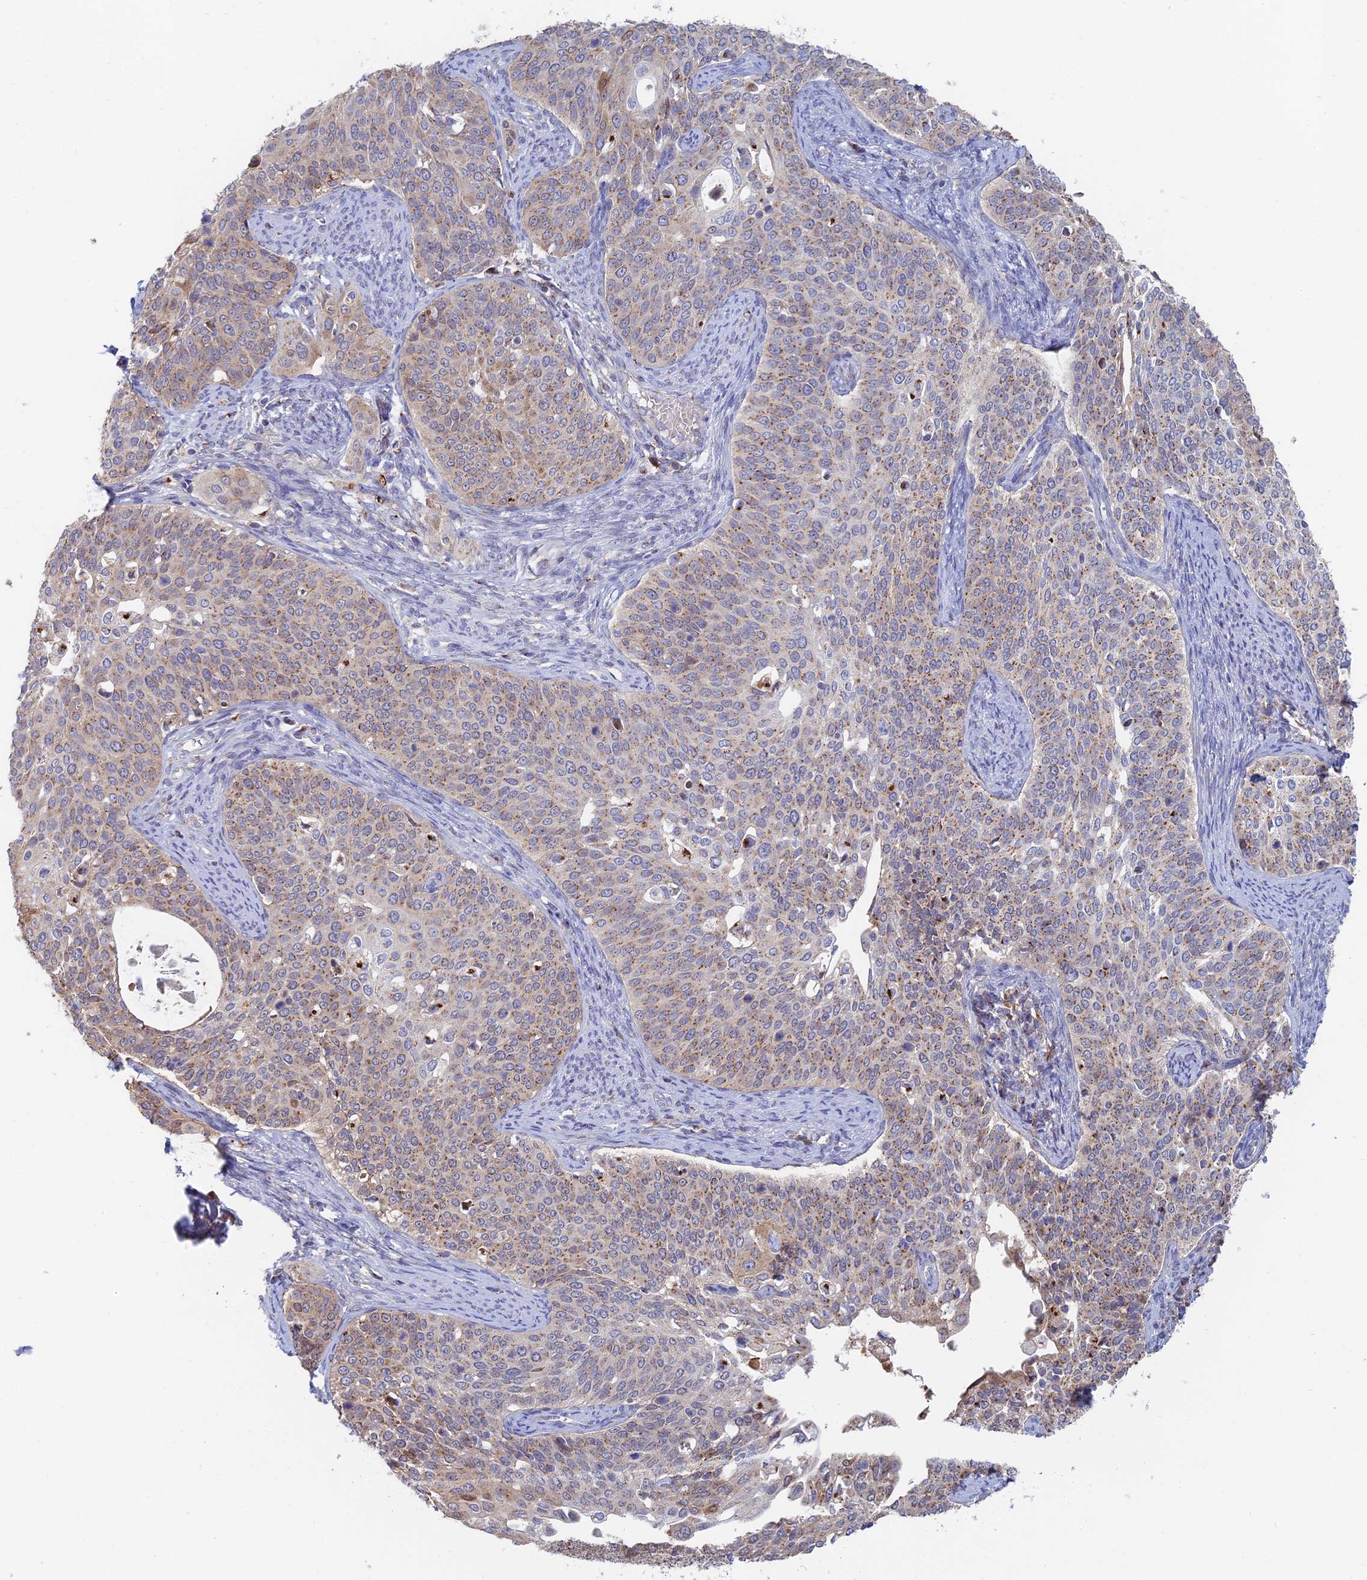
{"staining": {"intensity": "moderate", "quantity": ">75%", "location": "cytoplasmic/membranous,nuclear"}, "tissue": "cervical cancer", "cell_type": "Tumor cells", "image_type": "cancer", "snomed": [{"axis": "morphology", "description": "Squamous cell carcinoma, NOS"}, {"axis": "topography", "description": "Cervix"}], "caption": "Immunohistochemical staining of human squamous cell carcinoma (cervical) displays medium levels of moderate cytoplasmic/membranous and nuclear expression in approximately >75% of tumor cells.", "gene": "HS2ST1", "patient": {"sex": "female", "age": 44}}